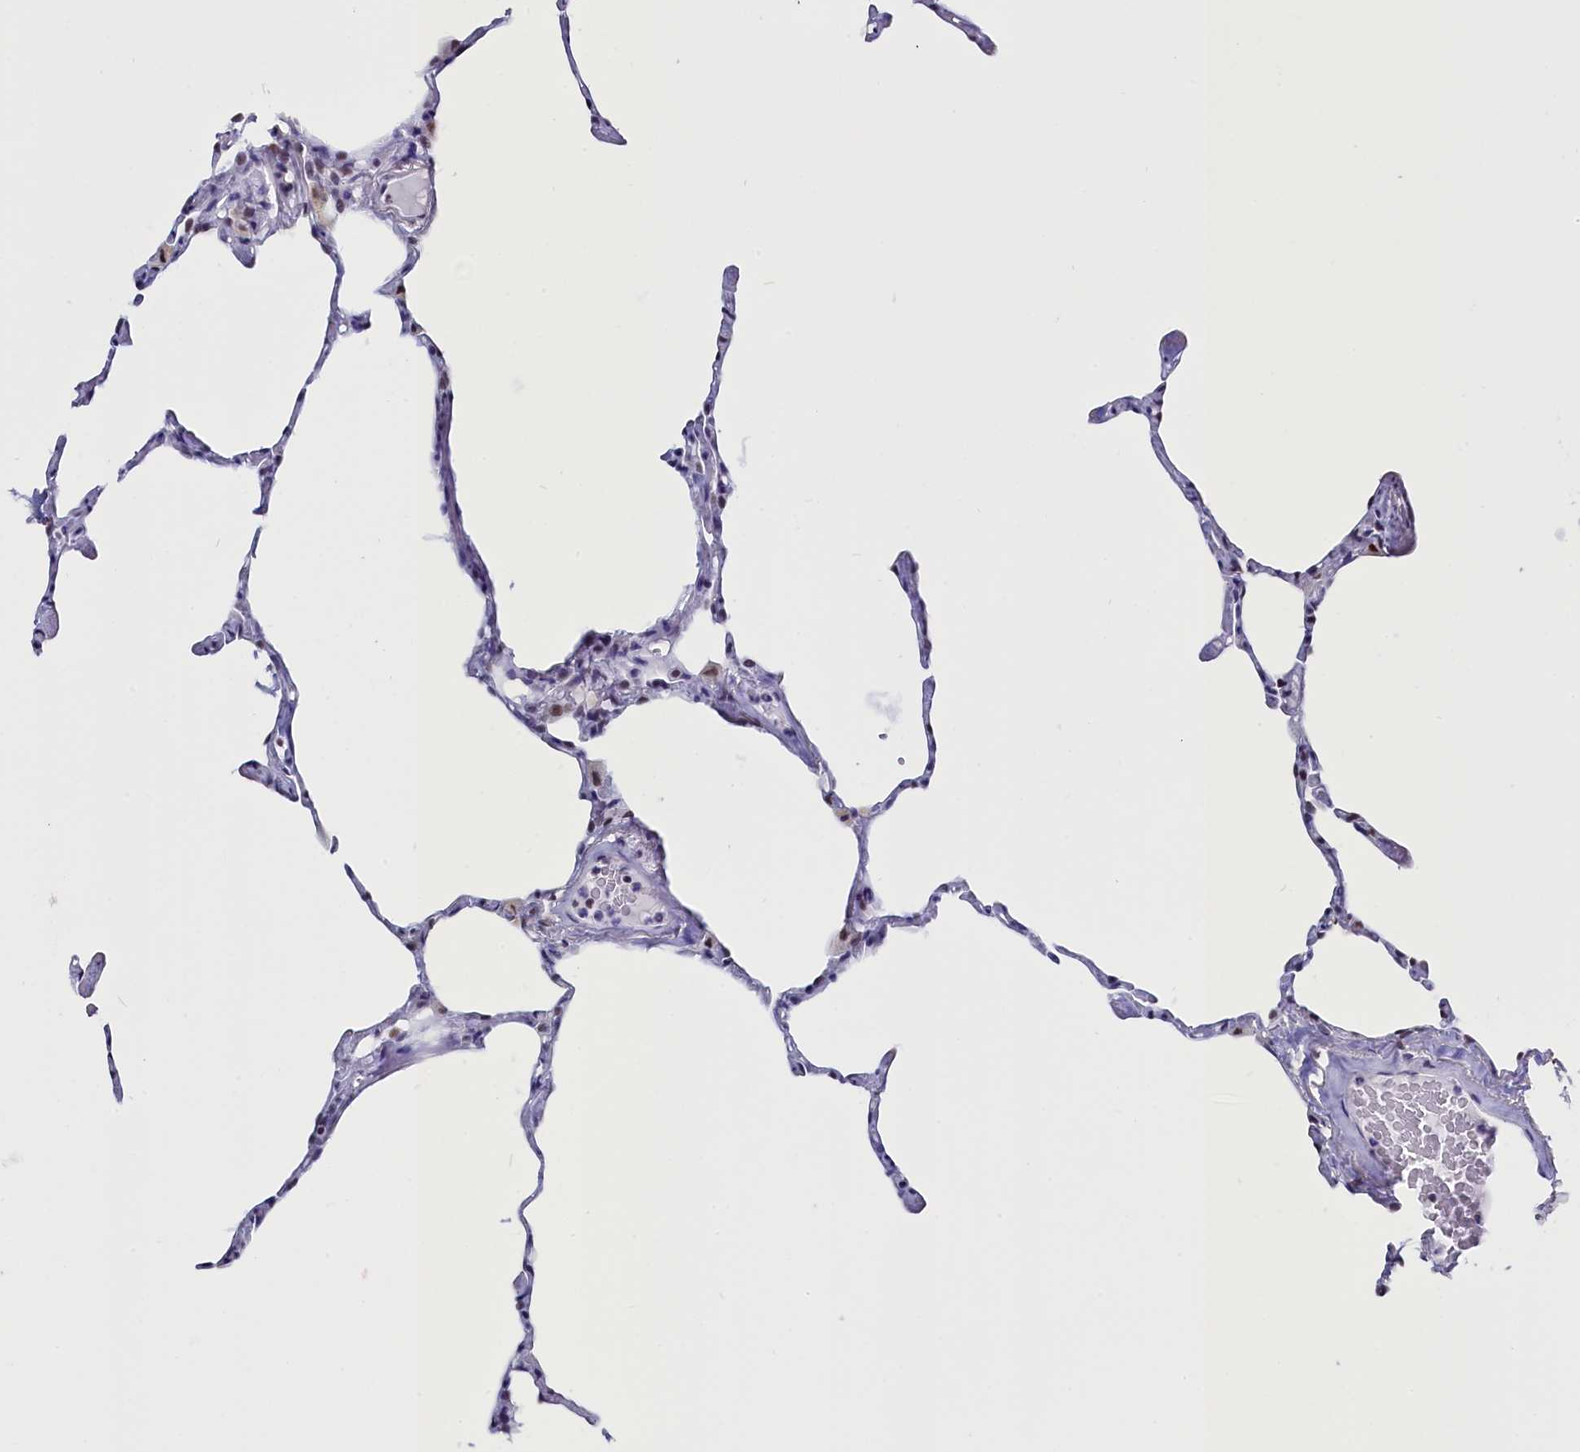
{"staining": {"intensity": "negative", "quantity": "none", "location": "none"}, "tissue": "lung", "cell_type": "Alveolar cells", "image_type": "normal", "snomed": [{"axis": "morphology", "description": "Normal tissue, NOS"}, {"axis": "topography", "description": "Lung"}], "caption": "Immunohistochemistry (IHC) of unremarkable human lung displays no positivity in alveolar cells.", "gene": "CD2BP2", "patient": {"sex": "male", "age": 65}}